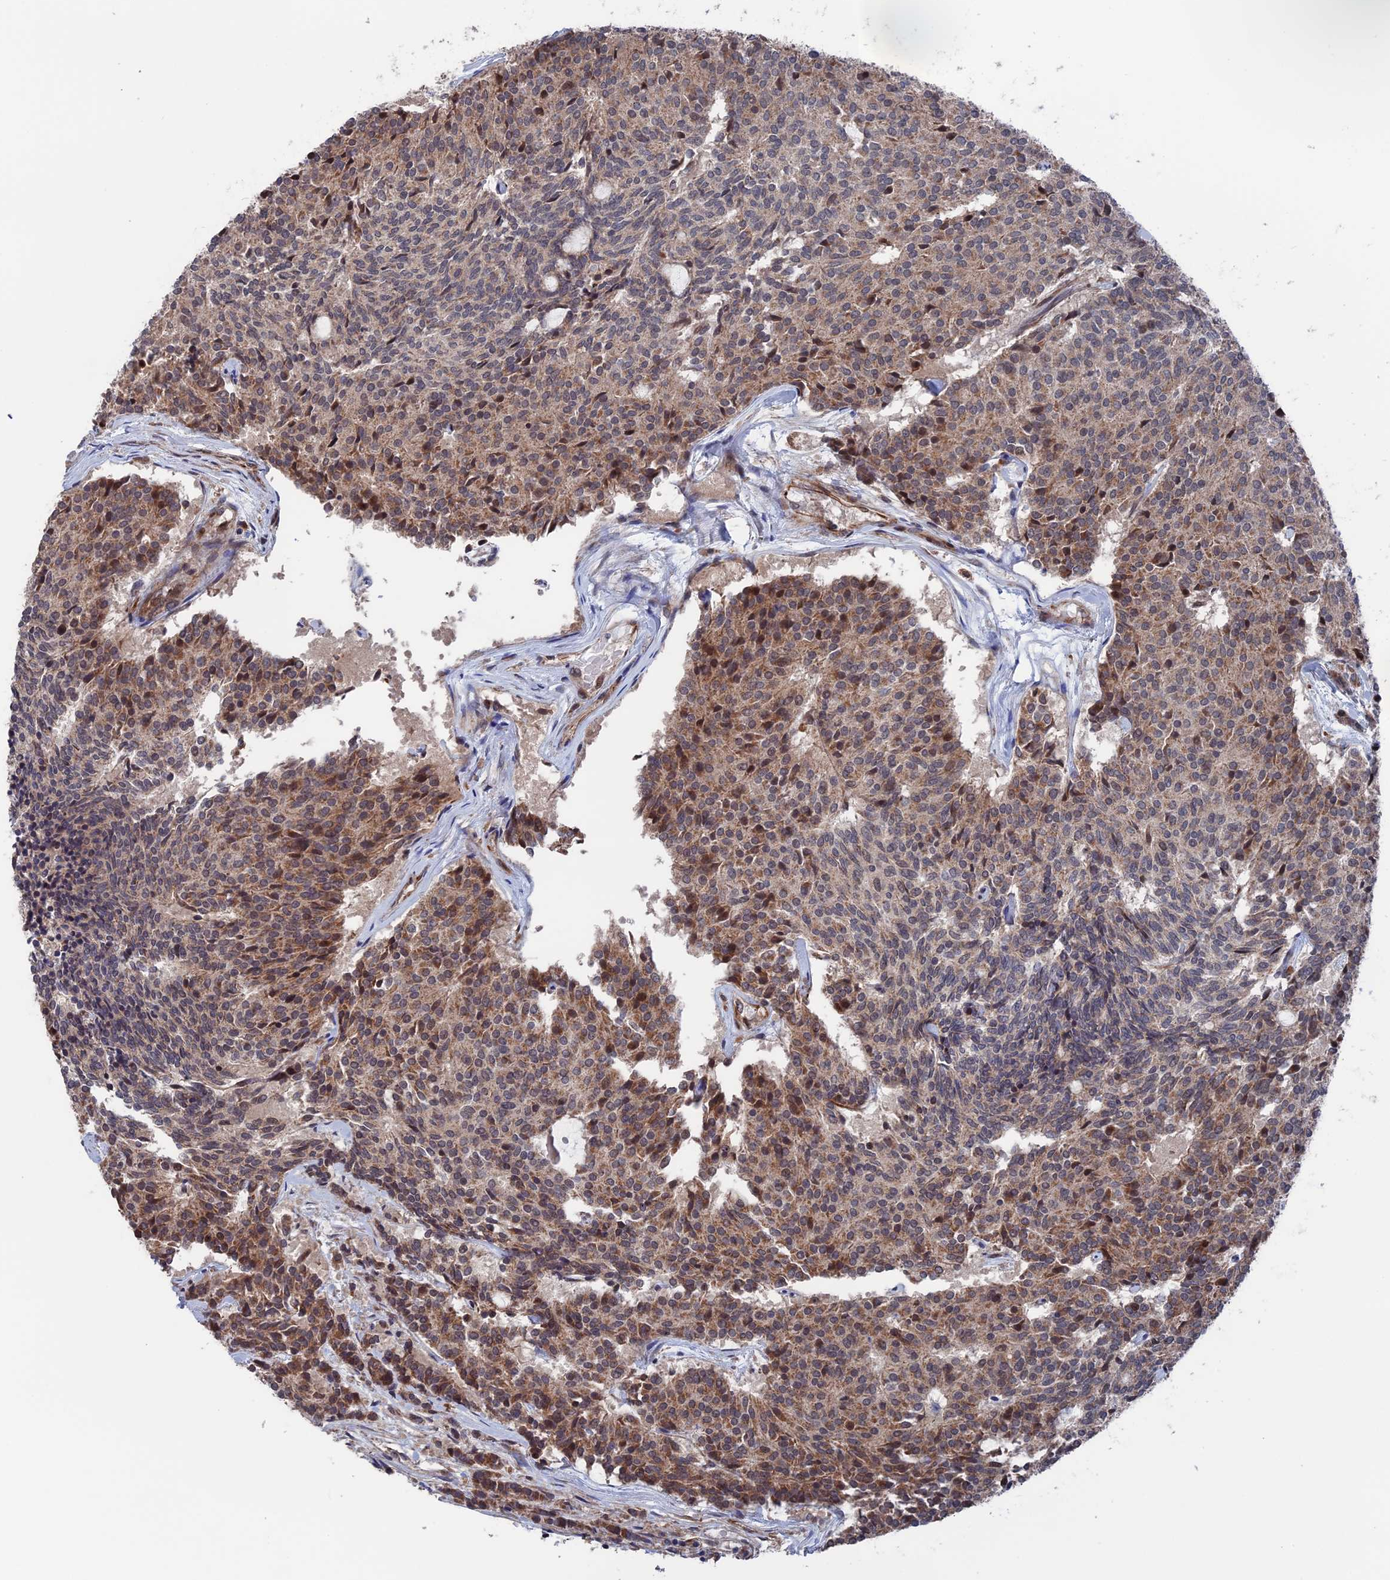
{"staining": {"intensity": "moderate", "quantity": "25%-75%", "location": "cytoplasmic/membranous"}, "tissue": "carcinoid", "cell_type": "Tumor cells", "image_type": "cancer", "snomed": [{"axis": "morphology", "description": "Carcinoid, malignant, NOS"}, {"axis": "topography", "description": "Pancreas"}], "caption": "Carcinoid stained for a protein shows moderate cytoplasmic/membranous positivity in tumor cells.", "gene": "PLA2G15", "patient": {"sex": "female", "age": 54}}